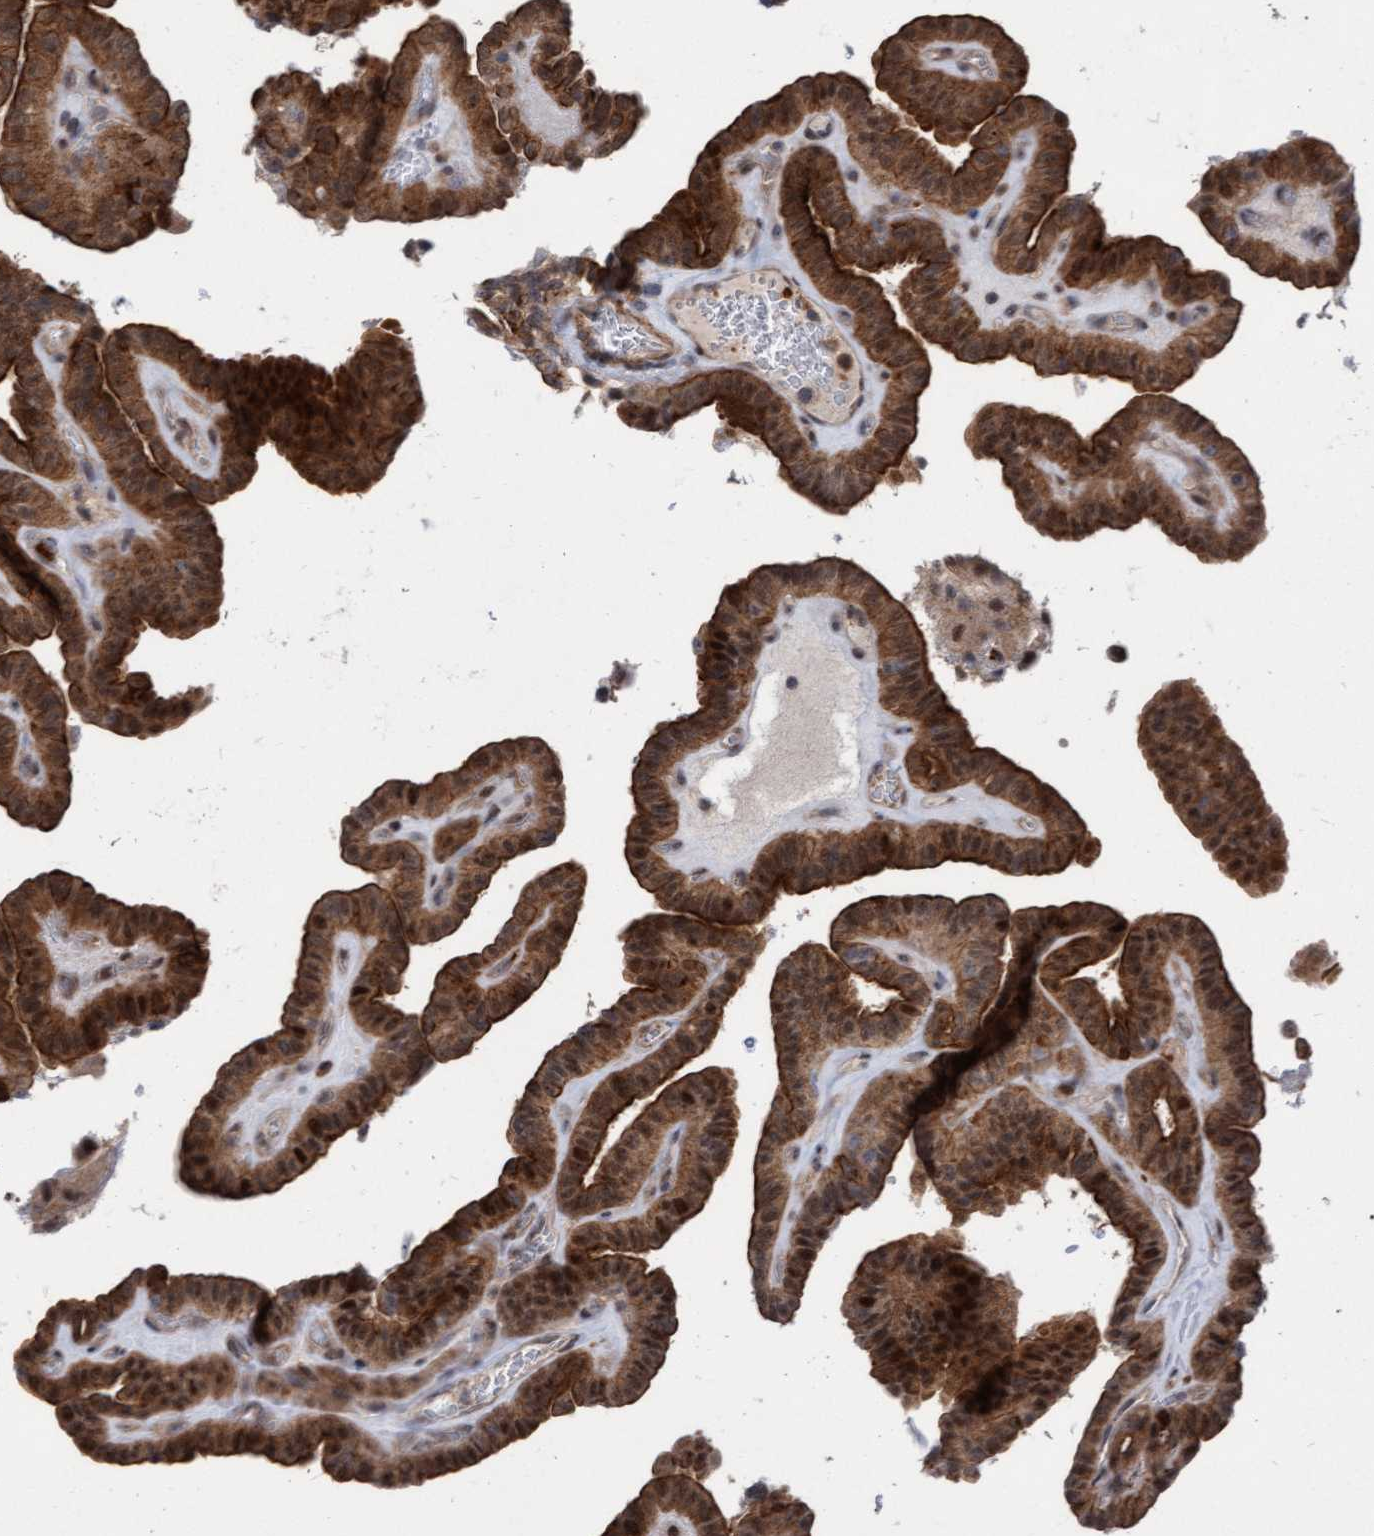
{"staining": {"intensity": "strong", "quantity": ">75%", "location": "cytoplasmic/membranous,nuclear"}, "tissue": "thyroid cancer", "cell_type": "Tumor cells", "image_type": "cancer", "snomed": [{"axis": "morphology", "description": "Papillary adenocarcinoma, NOS"}, {"axis": "topography", "description": "Thyroid gland"}], "caption": "Immunohistochemical staining of human thyroid cancer (papillary adenocarcinoma) exhibits high levels of strong cytoplasmic/membranous and nuclear protein expression in about >75% of tumor cells. (Brightfield microscopy of DAB IHC at high magnification).", "gene": "RAP1GAP2", "patient": {"sex": "male", "age": 77}}